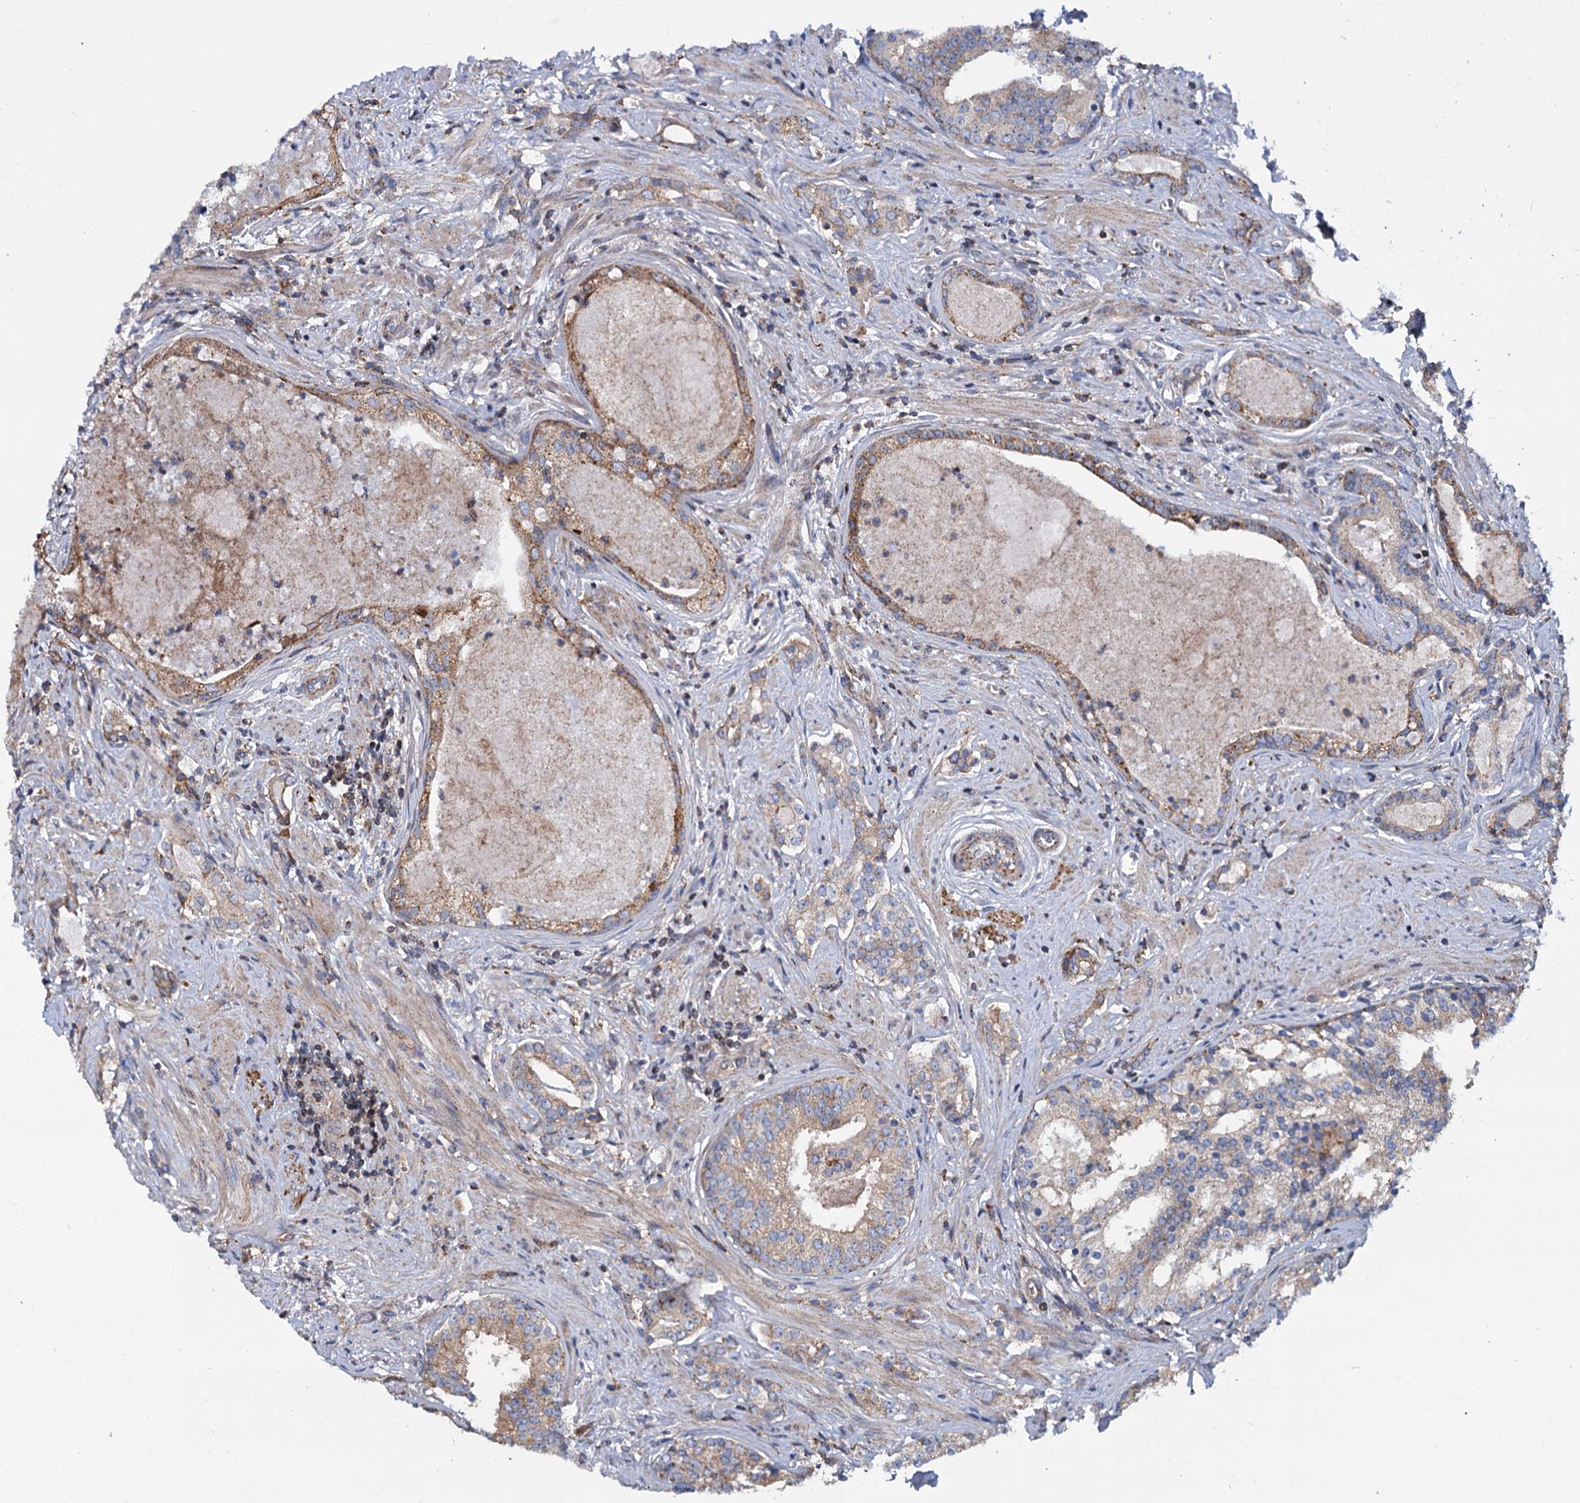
{"staining": {"intensity": "moderate", "quantity": "<25%", "location": "cytoplasmic/membranous"}, "tissue": "prostate cancer", "cell_type": "Tumor cells", "image_type": "cancer", "snomed": [{"axis": "morphology", "description": "Adenocarcinoma, High grade"}, {"axis": "topography", "description": "Prostate"}], "caption": "Human prostate cancer (high-grade adenocarcinoma) stained with a brown dye reveals moderate cytoplasmic/membranous positive staining in about <25% of tumor cells.", "gene": "PSEN1", "patient": {"sex": "male", "age": 58}}